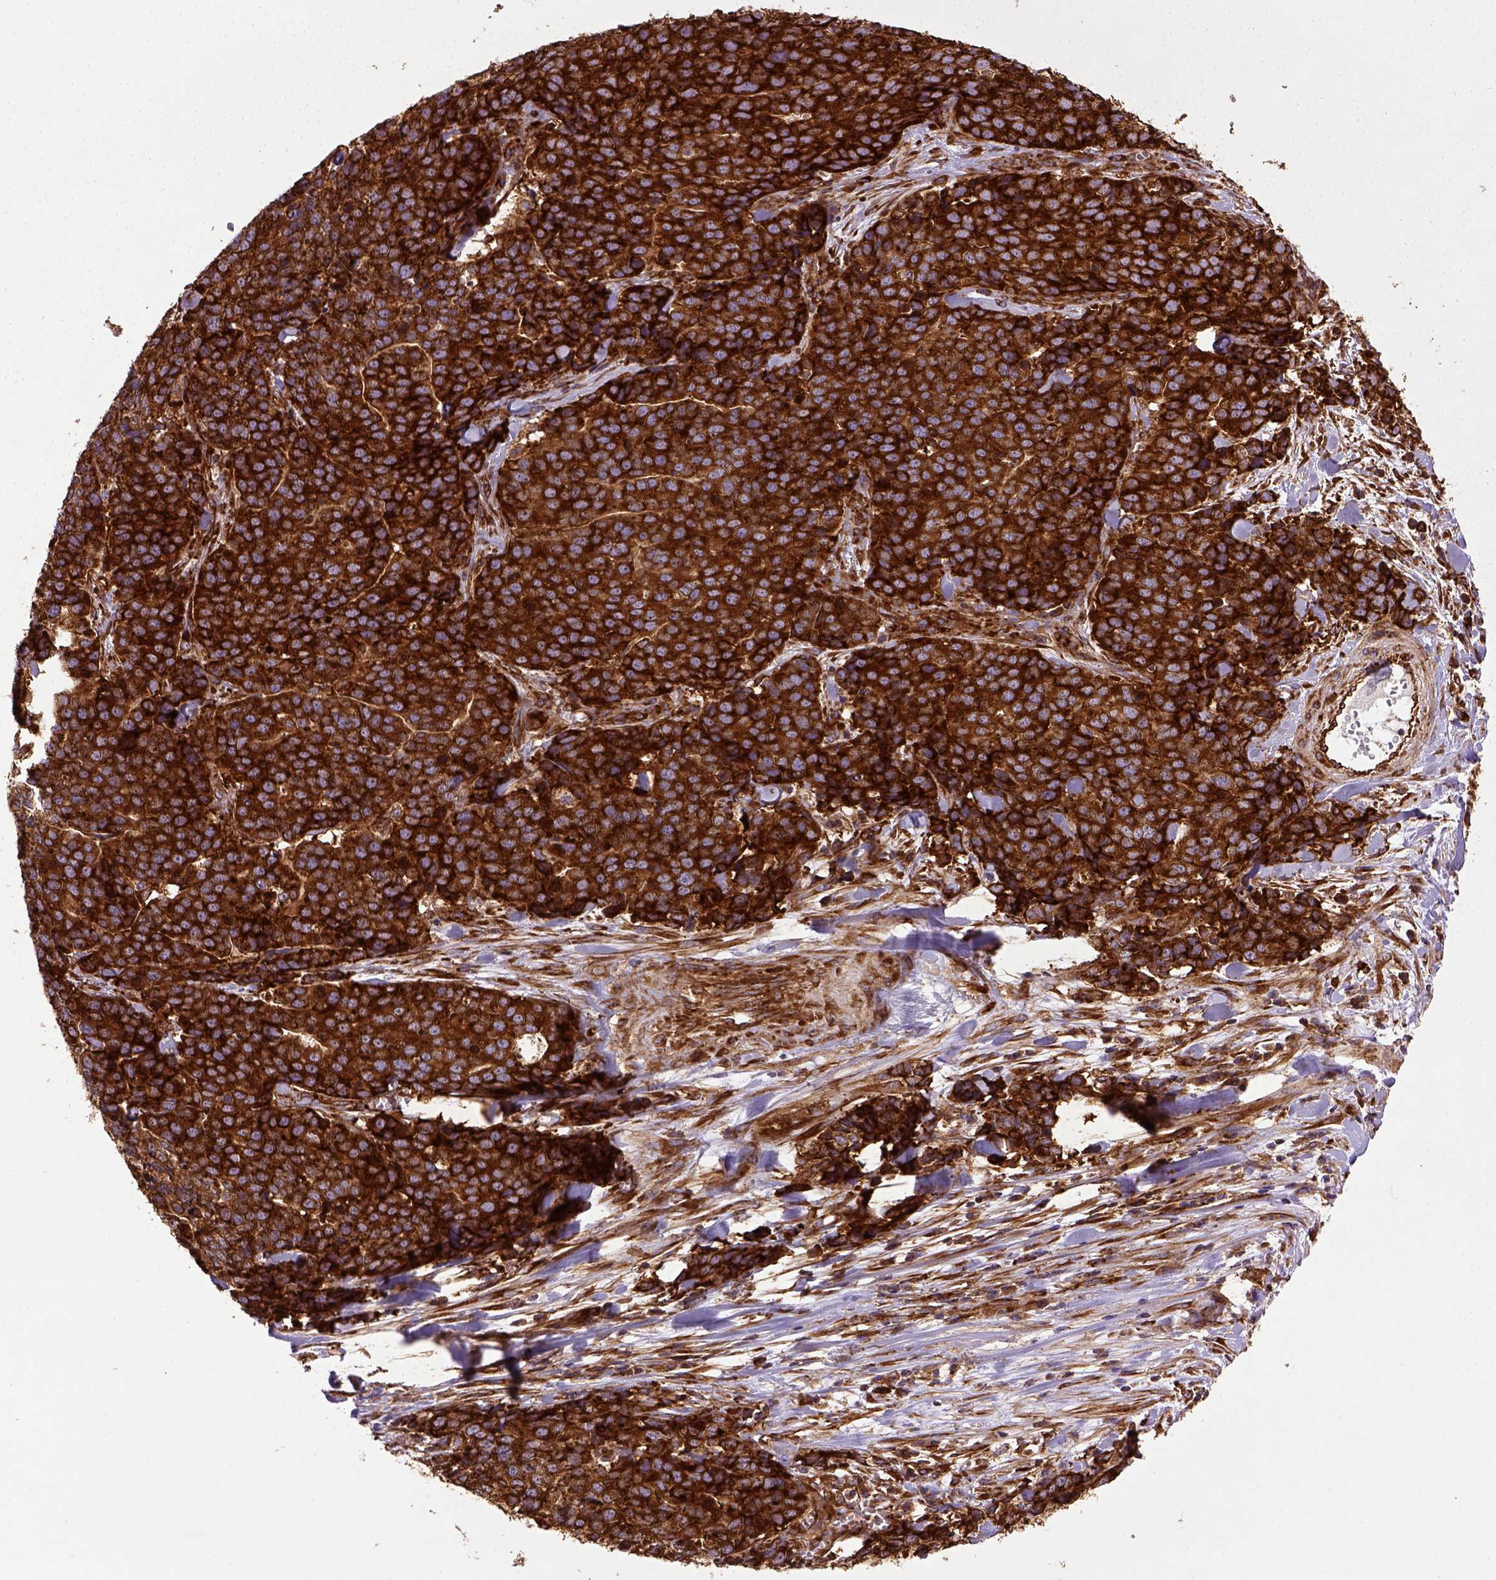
{"staining": {"intensity": "strong", "quantity": ">75%", "location": "cytoplasmic/membranous"}, "tissue": "ovarian cancer", "cell_type": "Tumor cells", "image_type": "cancer", "snomed": [{"axis": "morphology", "description": "Carcinoma, endometroid"}, {"axis": "topography", "description": "Ovary"}], "caption": "Protein expression analysis of ovarian cancer (endometroid carcinoma) demonstrates strong cytoplasmic/membranous positivity in about >75% of tumor cells.", "gene": "CAPRIN1", "patient": {"sex": "female", "age": 65}}